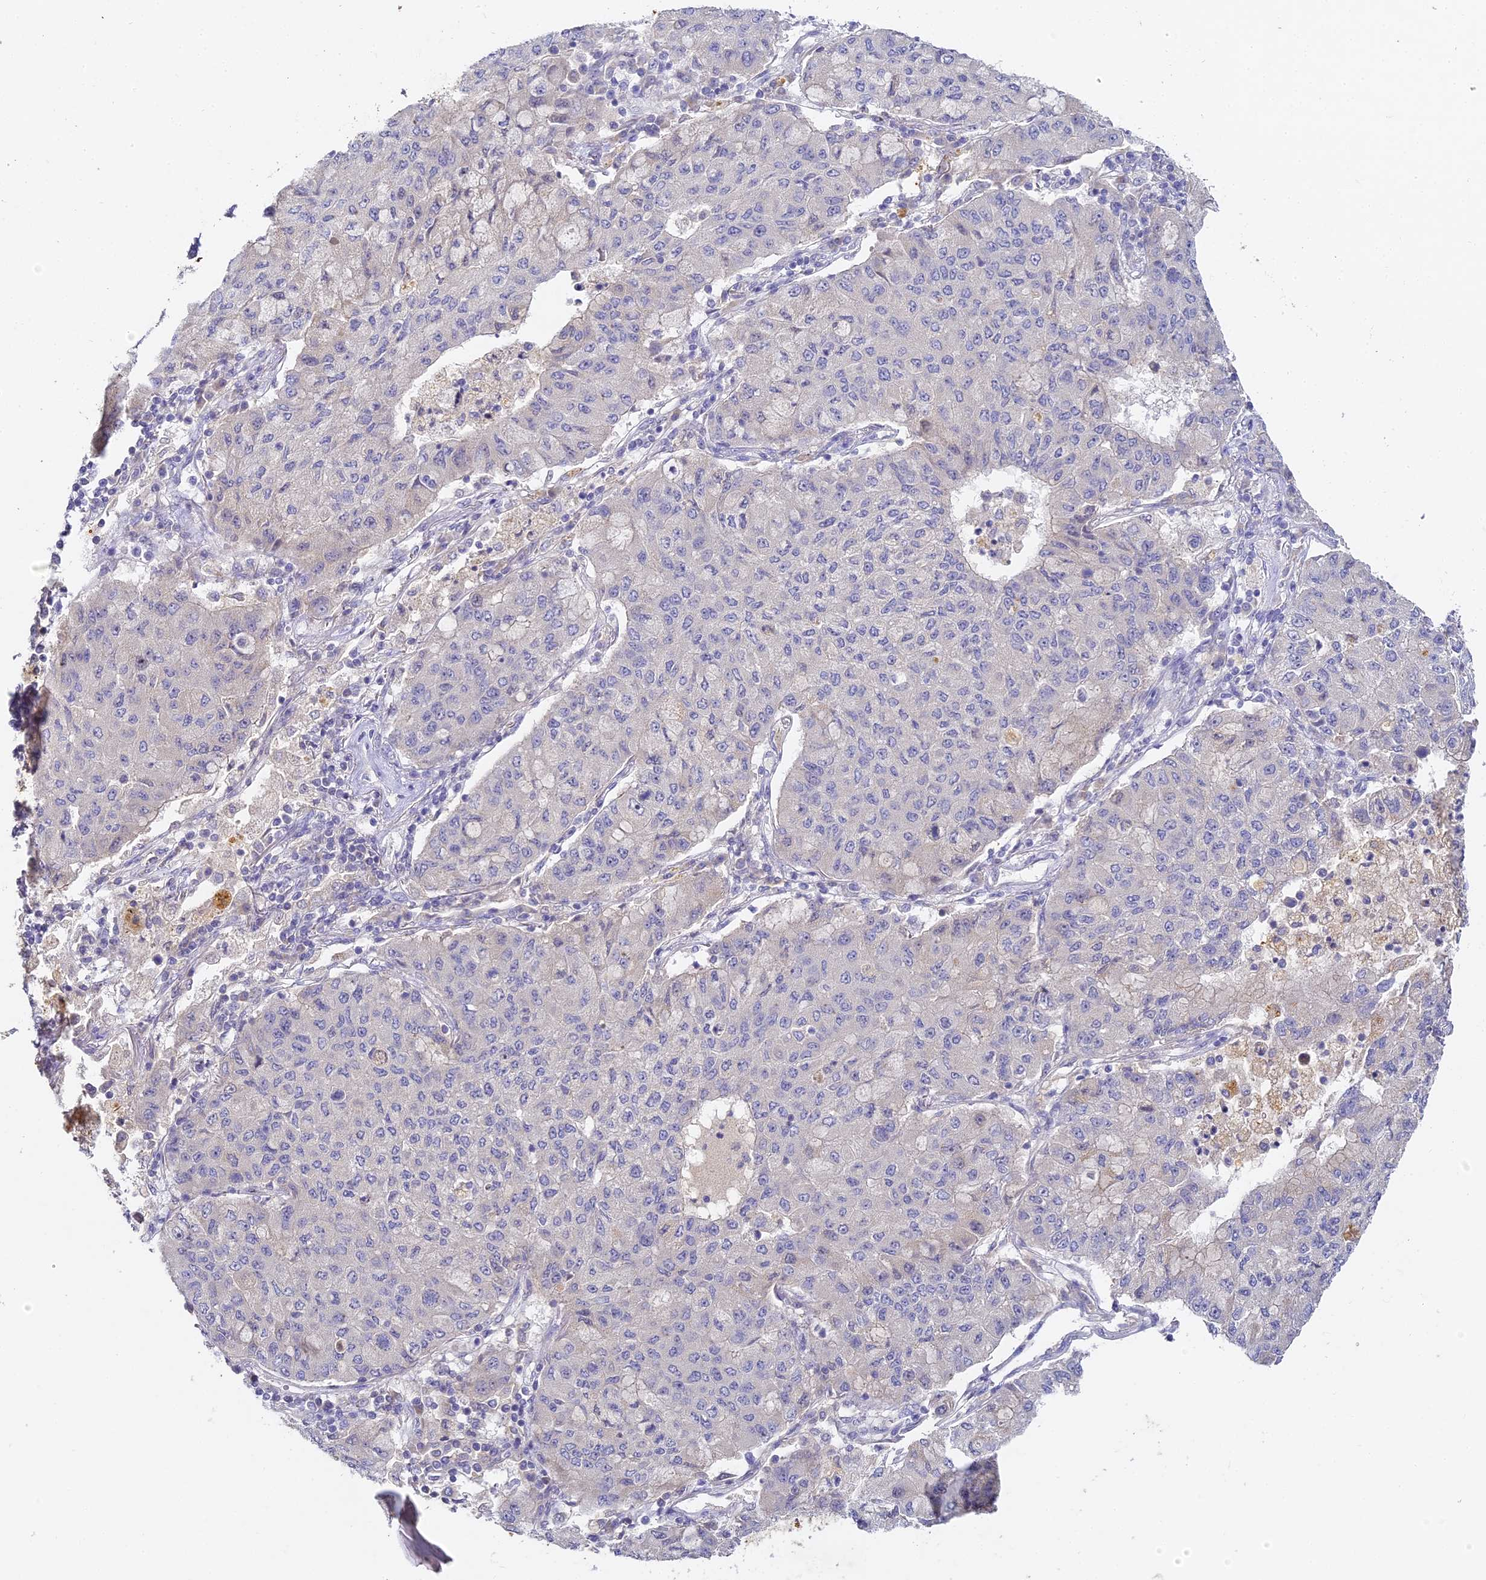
{"staining": {"intensity": "negative", "quantity": "none", "location": "none"}, "tissue": "lung cancer", "cell_type": "Tumor cells", "image_type": "cancer", "snomed": [{"axis": "morphology", "description": "Squamous cell carcinoma, NOS"}, {"axis": "topography", "description": "Lung"}], "caption": "High magnification brightfield microscopy of squamous cell carcinoma (lung) stained with DAB (brown) and counterstained with hematoxylin (blue): tumor cells show no significant staining. The staining was performed using DAB (3,3'-diaminobenzidine) to visualize the protein expression in brown, while the nuclei were stained in blue with hematoxylin (Magnification: 20x).", "gene": "DONSON", "patient": {"sex": "male", "age": 74}}